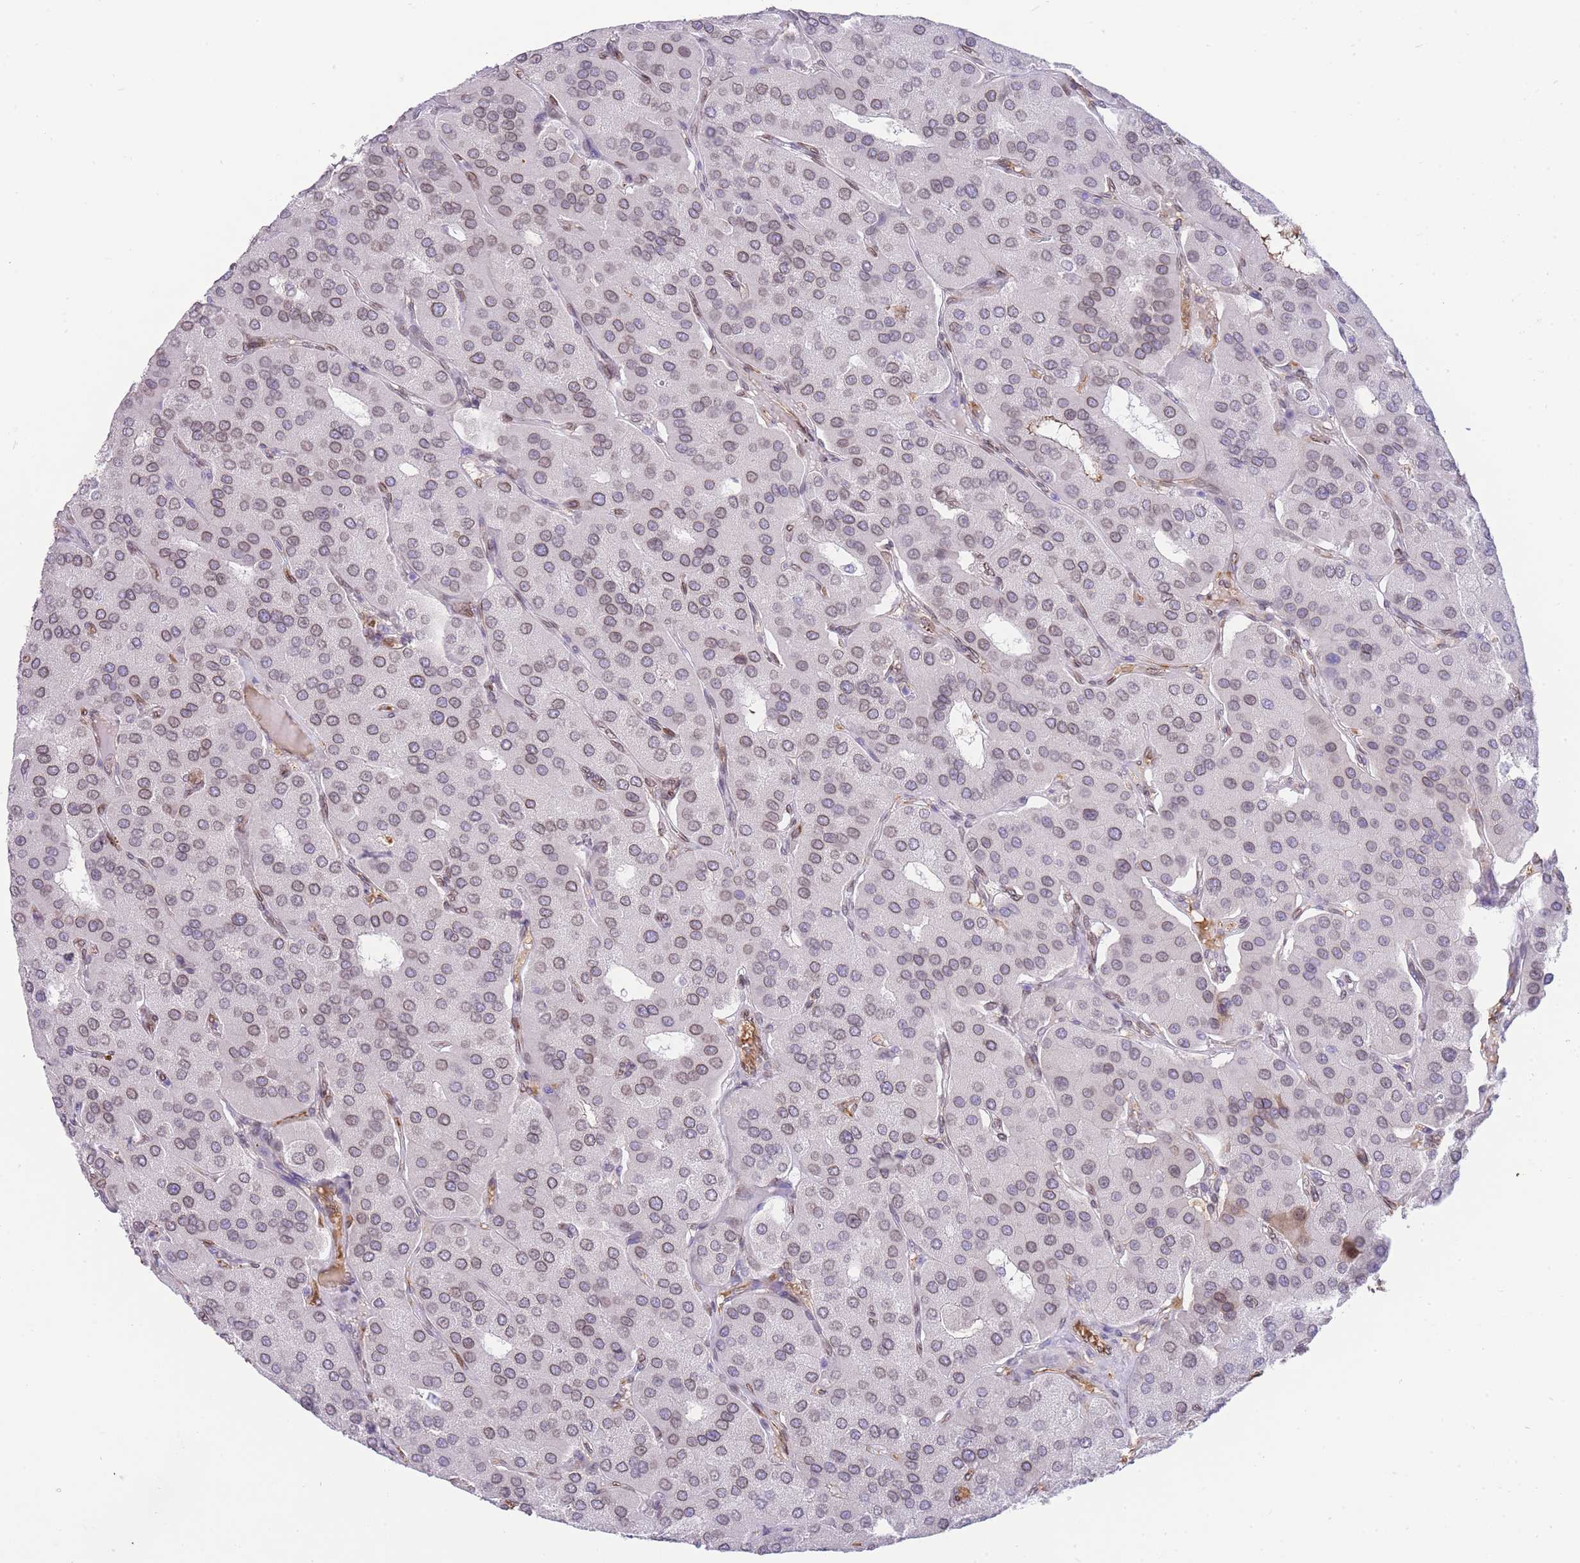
{"staining": {"intensity": "weak", "quantity": ">75%", "location": "nuclear"}, "tissue": "parathyroid gland", "cell_type": "Glandular cells", "image_type": "normal", "snomed": [{"axis": "morphology", "description": "Normal tissue, NOS"}, {"axis": "morphology", "description": "Adenoma, NOS"}, {"axis": "topography", "description": "Parathyroid gland"}], "caption": "About >75% of glandular cells in normal parathyroid gland show weak nuclear protein staining as visualized by brown immunohistochemical staining.", "gene": "OR10AD1", "patient": {"sex": "female", "age": 86}}